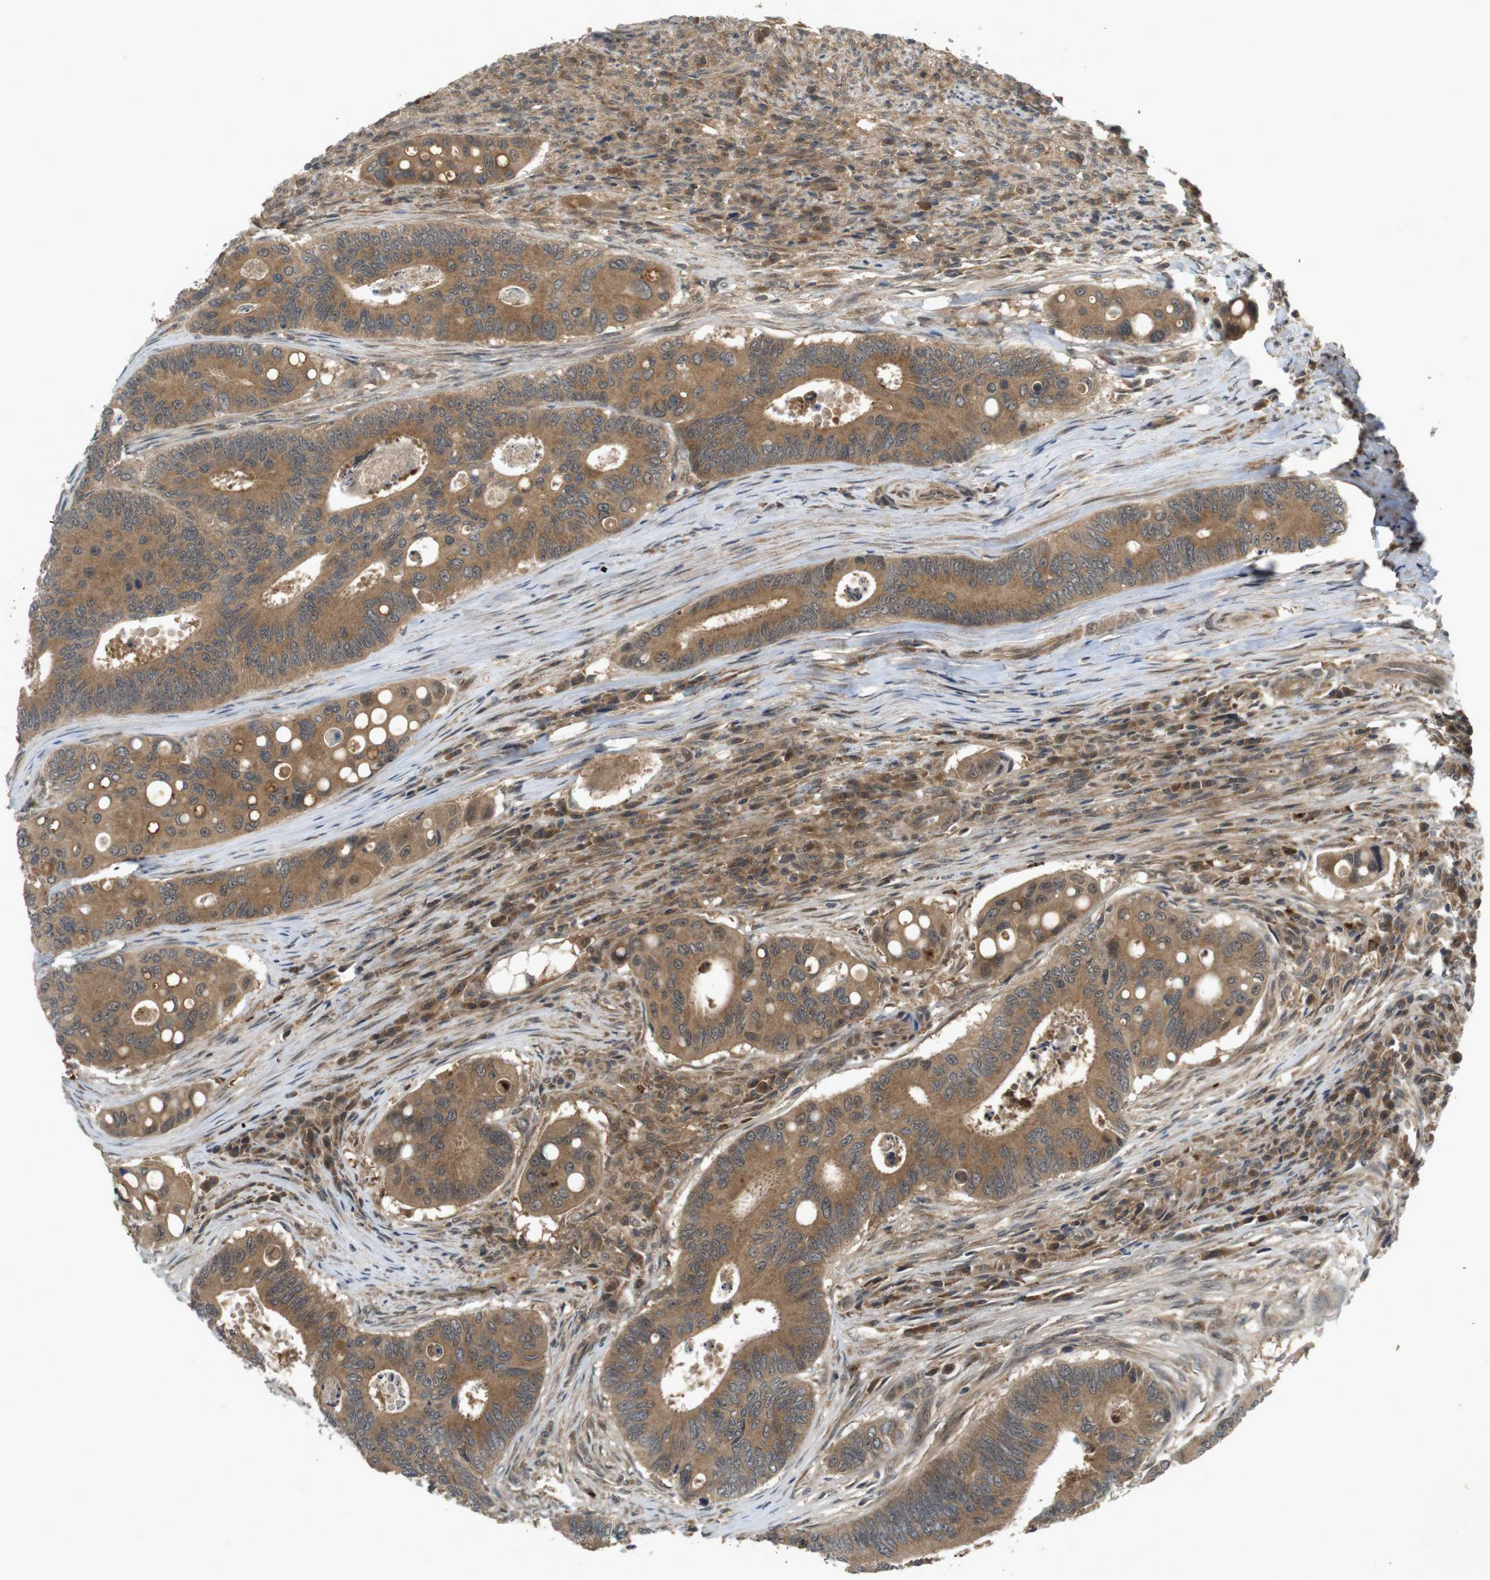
{"staining": {"intensity": "moderate", "quantity": ">75%", "location": "cytoplasmic/membranous"}, "tissue": "colorectal cancer", "cell_type": "Tumor cells", "image_type": "cancer", "snomed": [{"axis": "morphology", "description": "Inflammation, NOS"}, {"axis": "morphology", "description": "Adenocarcinoma, NOS"}, {"axis": "topography", "description": "Colon"}], "caption": "Immunohistochemistry histopathology image of neoplastic tissue: human colorectal cancer (adenocarcinoma) stained using IHC shows medium levels of moderate protein expression localized specifically in the cytoplasmic/membranous of tumor cells, appearing as a cytoplasmic/membranous brown color.", "gene": "NFKBIE", "patient": {"sex": "male", "age": 72}}